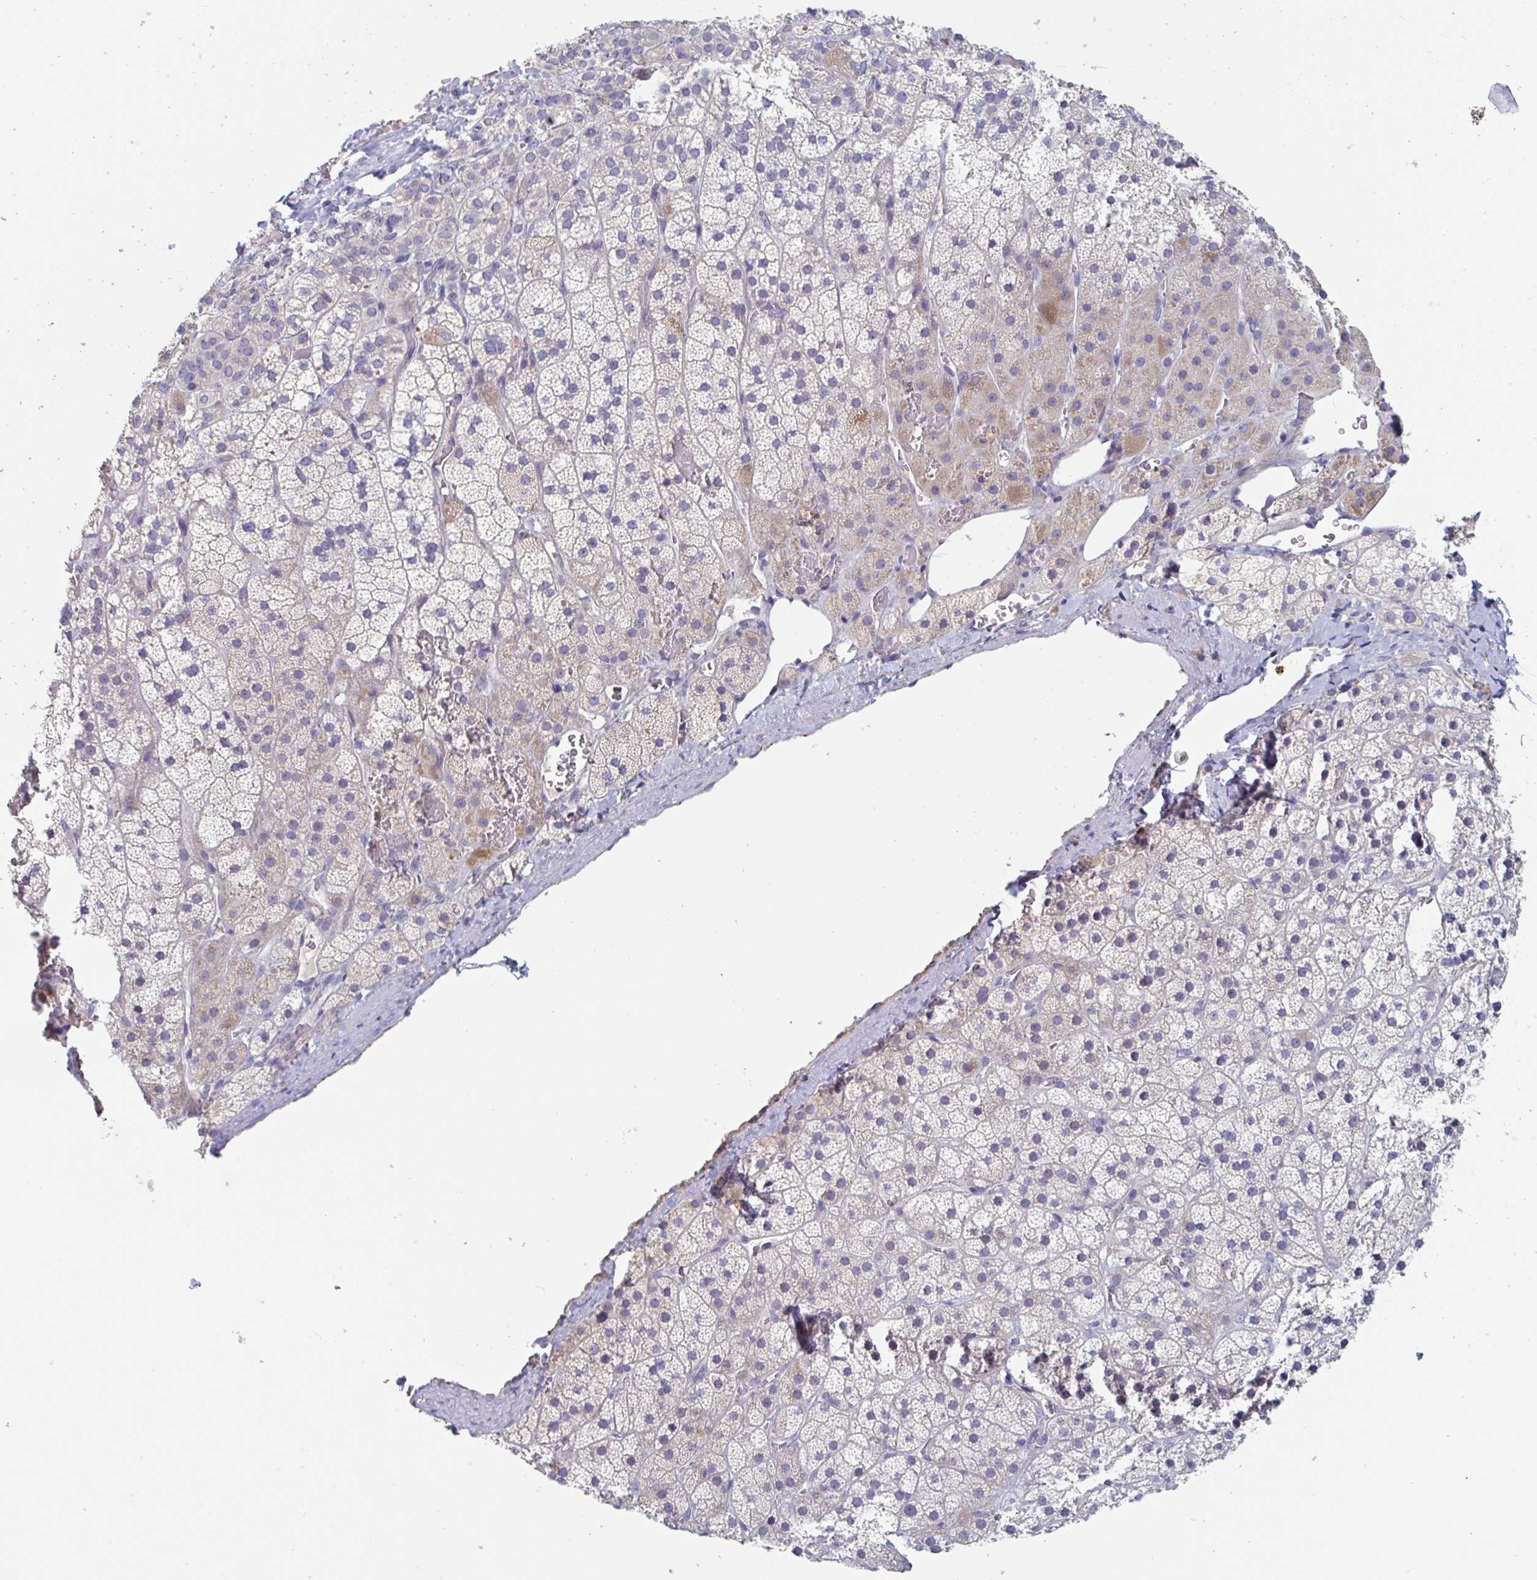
{"staining": {"intensity": "moderate", "quantity": "<25%", "location": "cytoplasmic/membranous"}, "tissue": "adrenal gland", "cell_type": "Glandular cells", "image_type": "normal", "snomed": [{"axis": "morphology", "description": "Normal tissue, NOS"}, {"axis": "topography", "description": "Adrenal gland"}], "caption": "Protein staining exhibits moderate cytoplasmic/membranous expression in about <25% of glandular cells in benign adrenal gland. Nuclei are stained in blue.", "gene": "ABHD16A", "patient": {"sex": "male", "age": 57}}